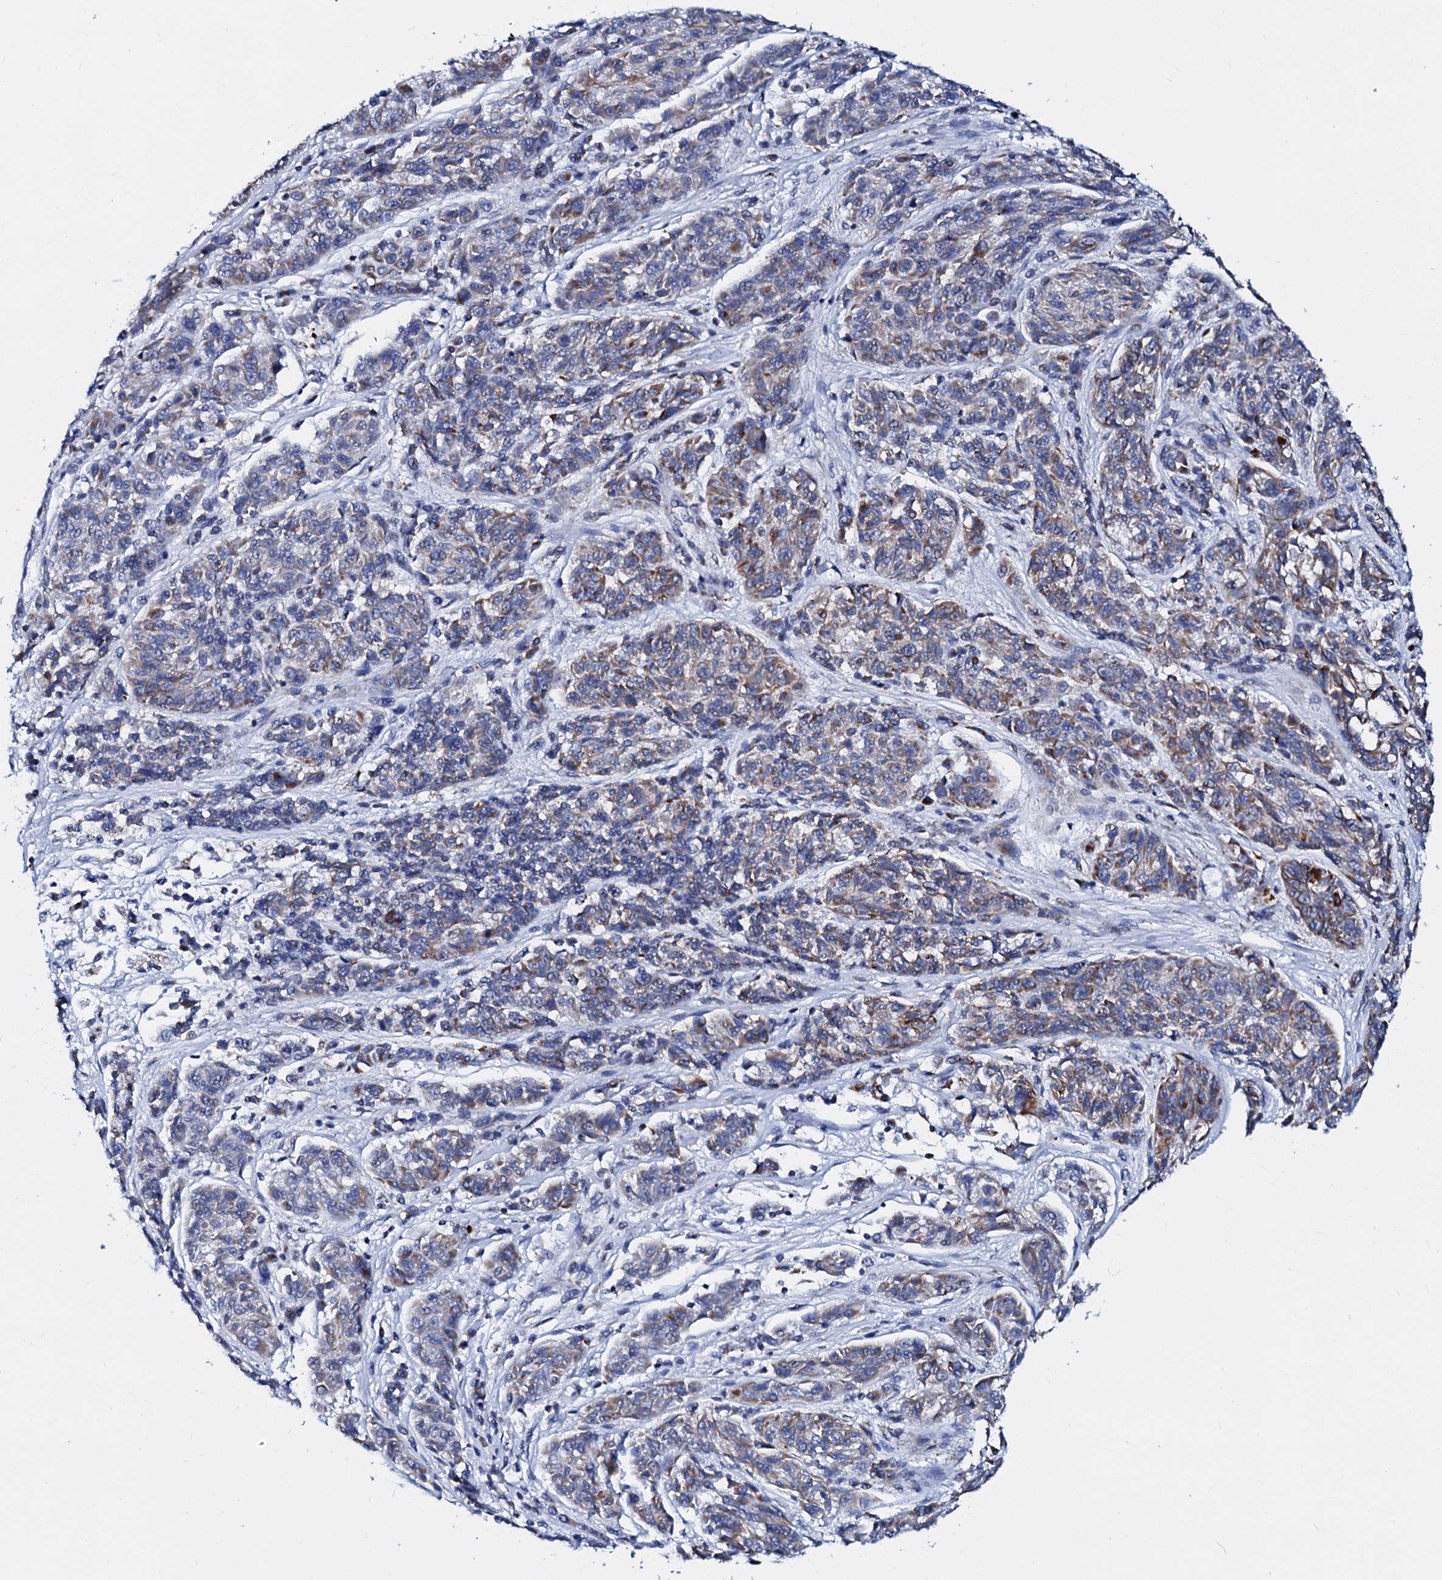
{"staining": {"intensity": "moderate", "quantity": "25%-75%", "location": "cytoplasmic/membranous"}, "tissue": "melanoma", "cell_type": "Tumor cells", "image_type": "cancer", "snomed": [{"axis": "morphology", "description": "Malignant melanoma, NOS"}, {"axis": "topography", "description": "Skin"}], "caption": "High-power microscopy captured an immunohistochemistry photomicrograph of malignant melanoma, revealing moderate cytoplasmic/membranous staining in about 25%-75% of tumor cells. (Brightfield microscopy of DAB IHC at high magnification).", "gene": "SLC37A4", "patient": {"sex": "male", "age": 53}}